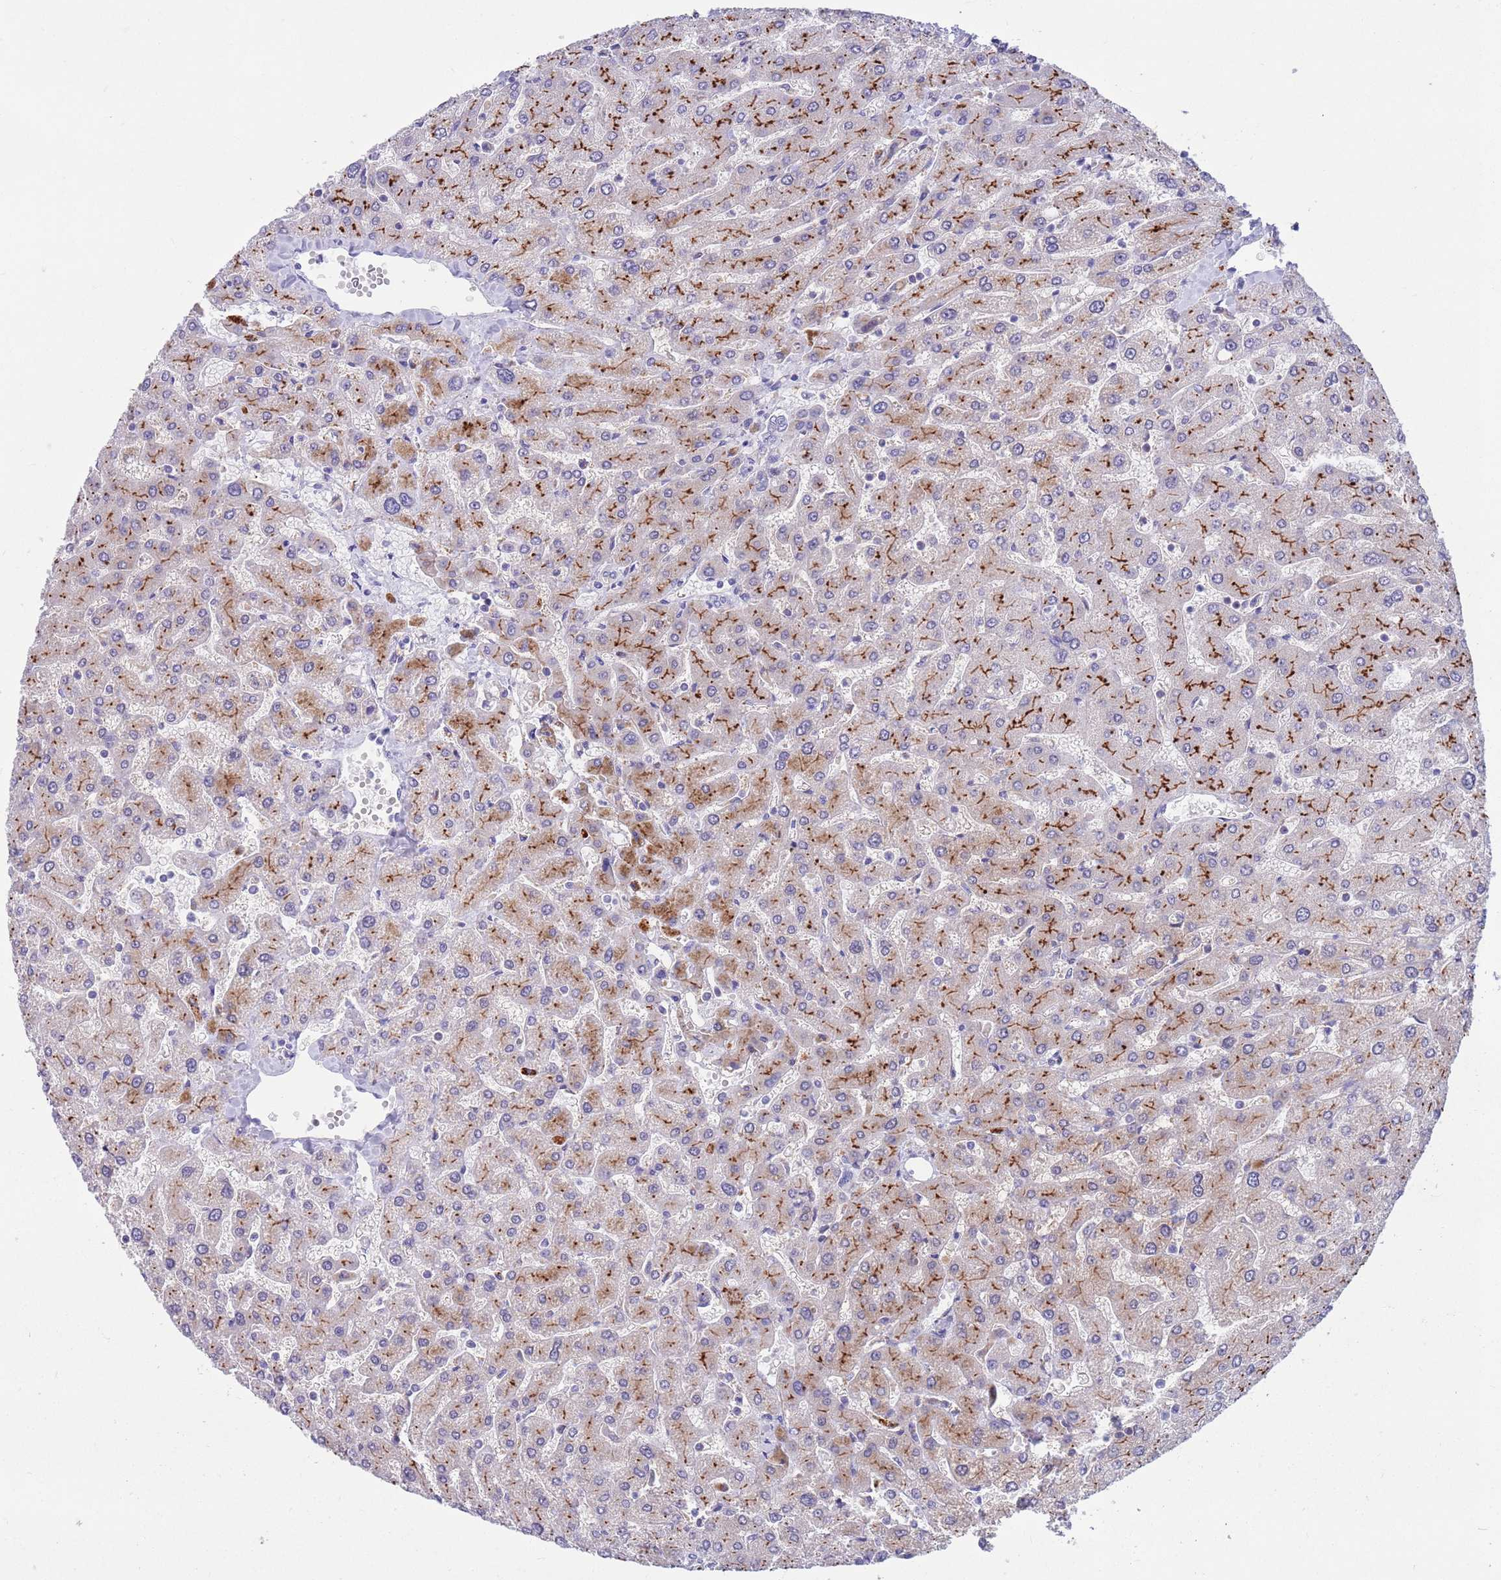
{"staining": {"intensity": "weak", "quantity": "<25%", "location": "cytoplasmic/membranous"}, "tissue": "liver", "cell_type": "Cholangiocytes", "image_type": "normal", "snomed": [{"axis": "morphology", "description": "Normal tissue, NOS"}, {"axis": "topography", "description": "Liver"}], "caption": "The histopathology image shows no significant positivity in cholangiocytes of liver. (DAB (3,3'-diaminobenzidine) IHC with hematoxylin counter stain).", "gene": "KLHL29", "patient": {"sex": "male", "age": 55}}